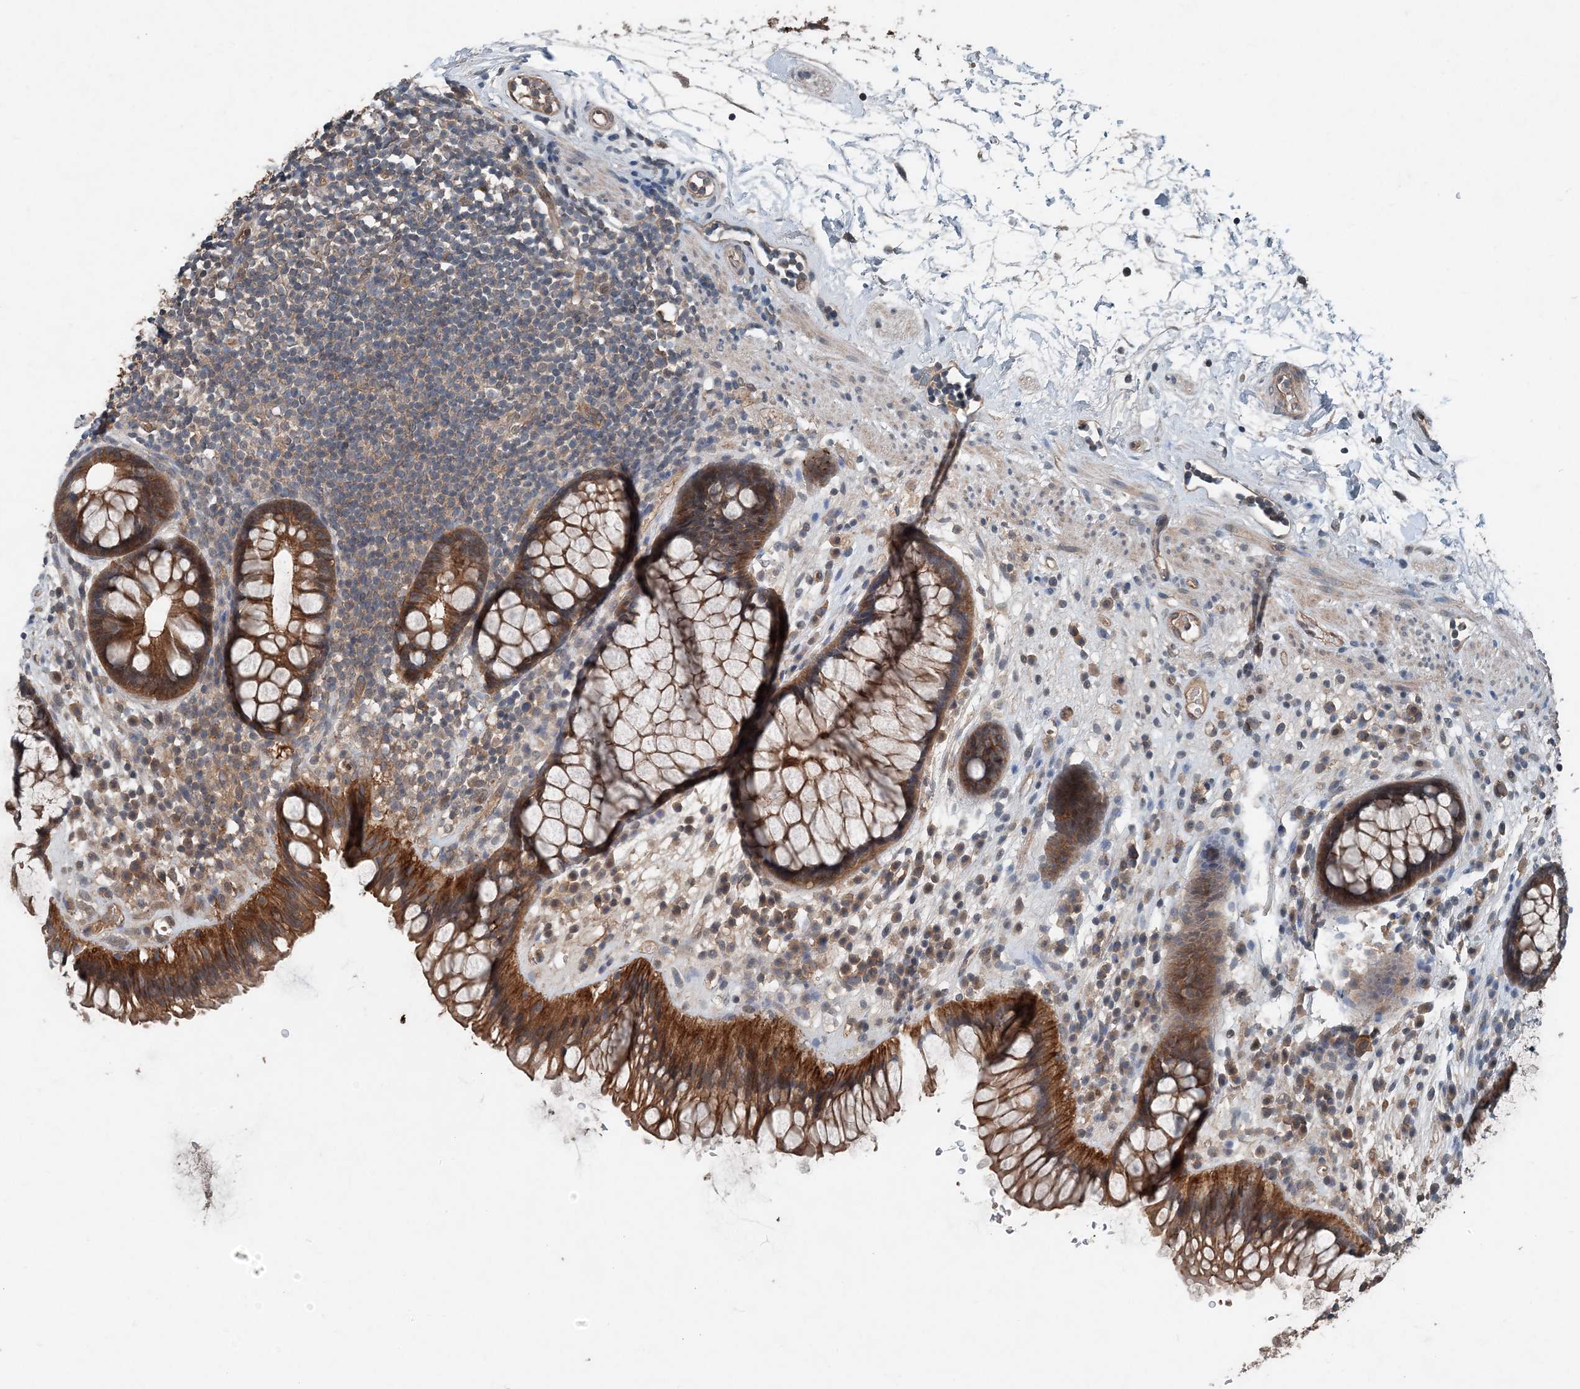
{"staining": {"intensity": "strong", "quantity": ">75%", "location": "cytoplasmic/membranous"}, "tissue": "rectum", "cell_type": "Glandular cells", "image_type": "normal", "snomed": [{"axis": "morphology", "description": "Normal tissue, NOS"}, {"axis": "topography", "description": "Rectum"}], "caption": "Immunohistochemistry (DAB) staining of normal rectum reveals strong cytoplasmic/membranous protein expression in approximately >75% of glandular cells.", "gene": "SMPD3", "patient": {"sex": "male", "age": 51}}